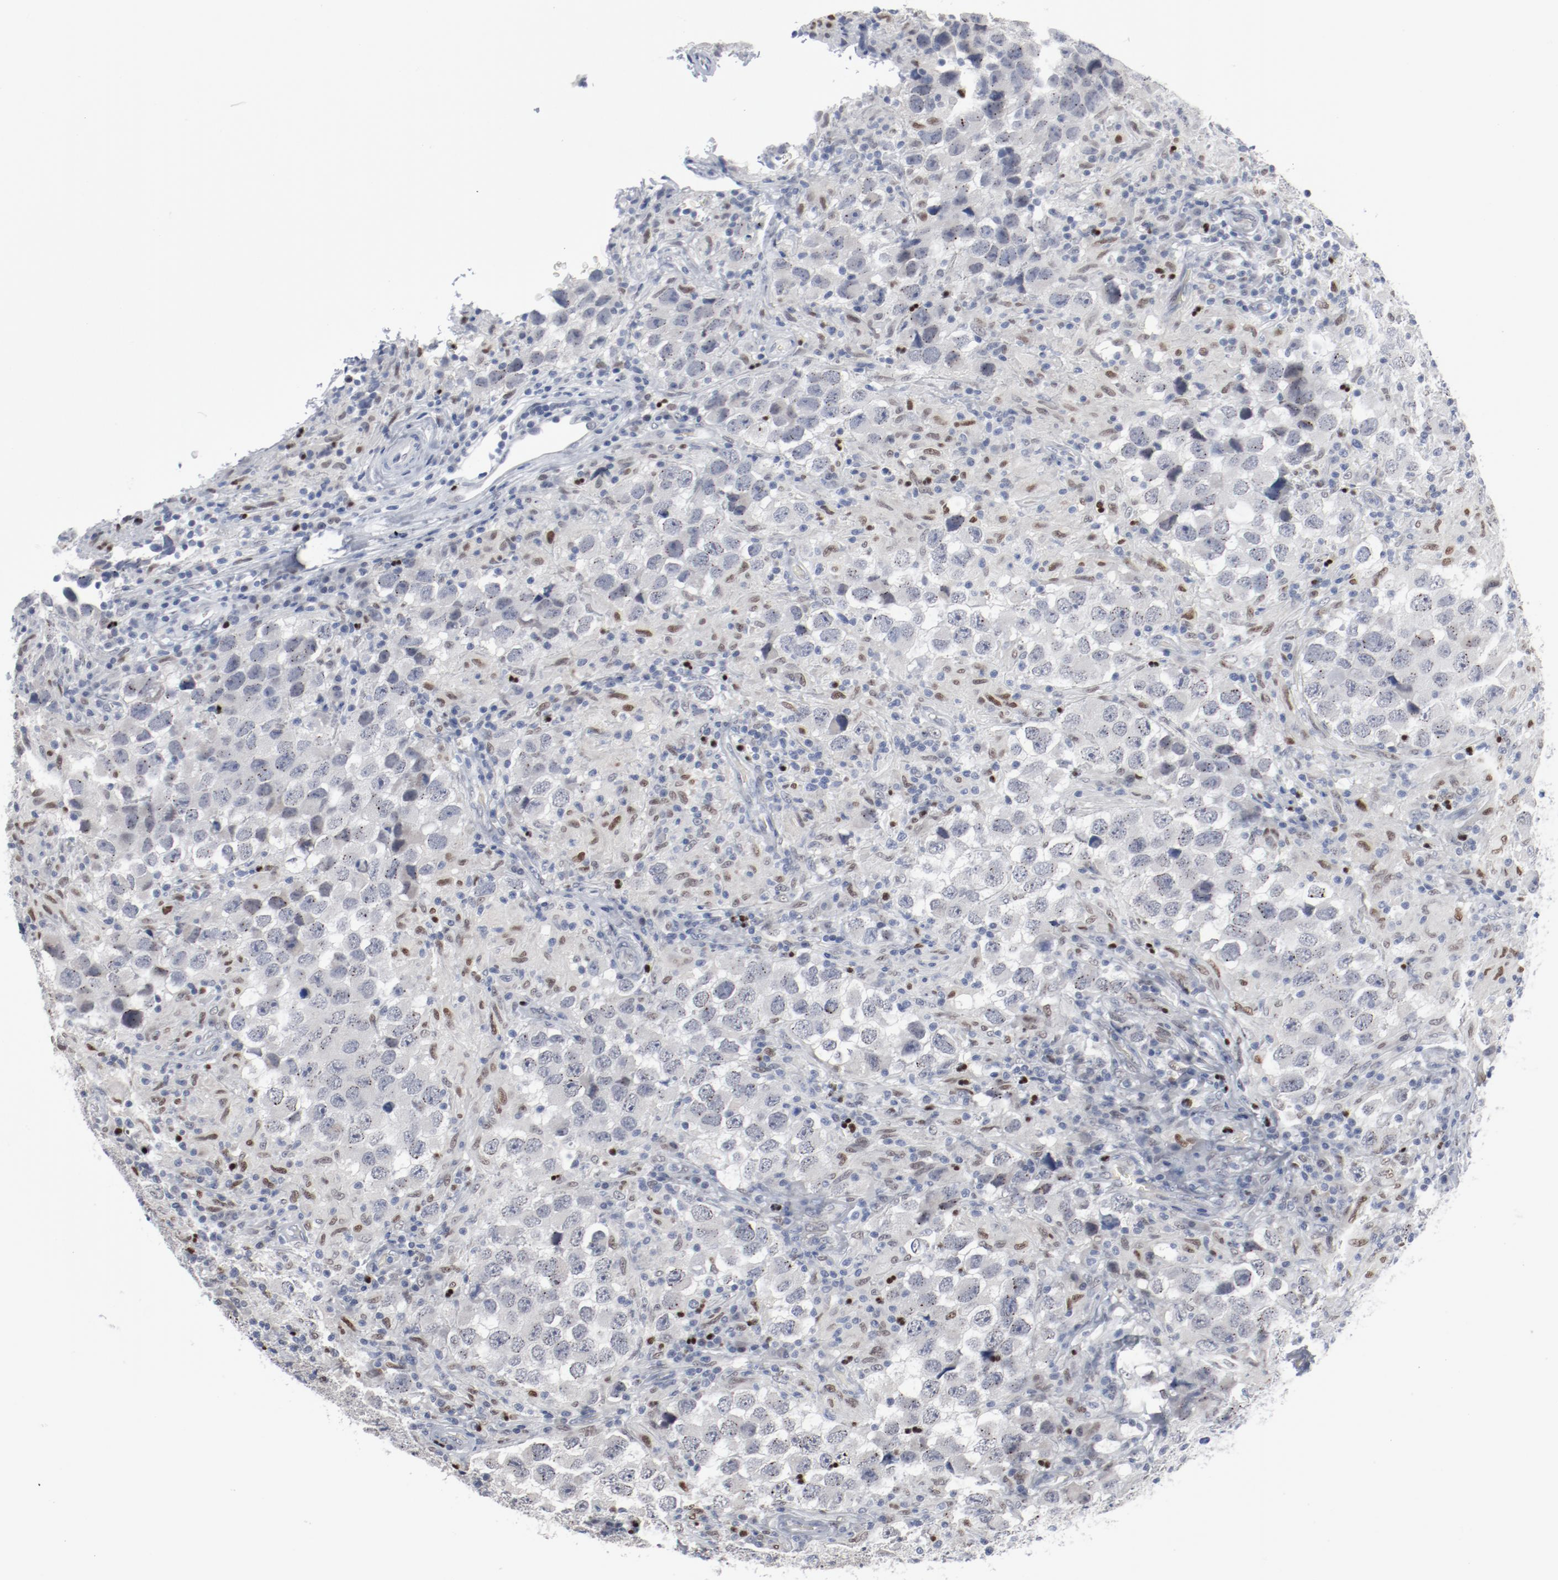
{"staining": {"intensity": "negative", "quantity": "none", "location": "none"}, "tissue": "testis cancer", "cell_type": "Tumor cells", "image_type": "cancer", "snomed": [{"axis": "morphology", "description": "Carcinoma, Embryonal, NOS"}, {"axis": "topography", "description": "Testis"}], "caption": "Tumor cells are negative for protein expression in human testis cancer (embryonal carcinoma).", "gene": "FOXN2", "patient": {"sex": "male", "age": 21}}